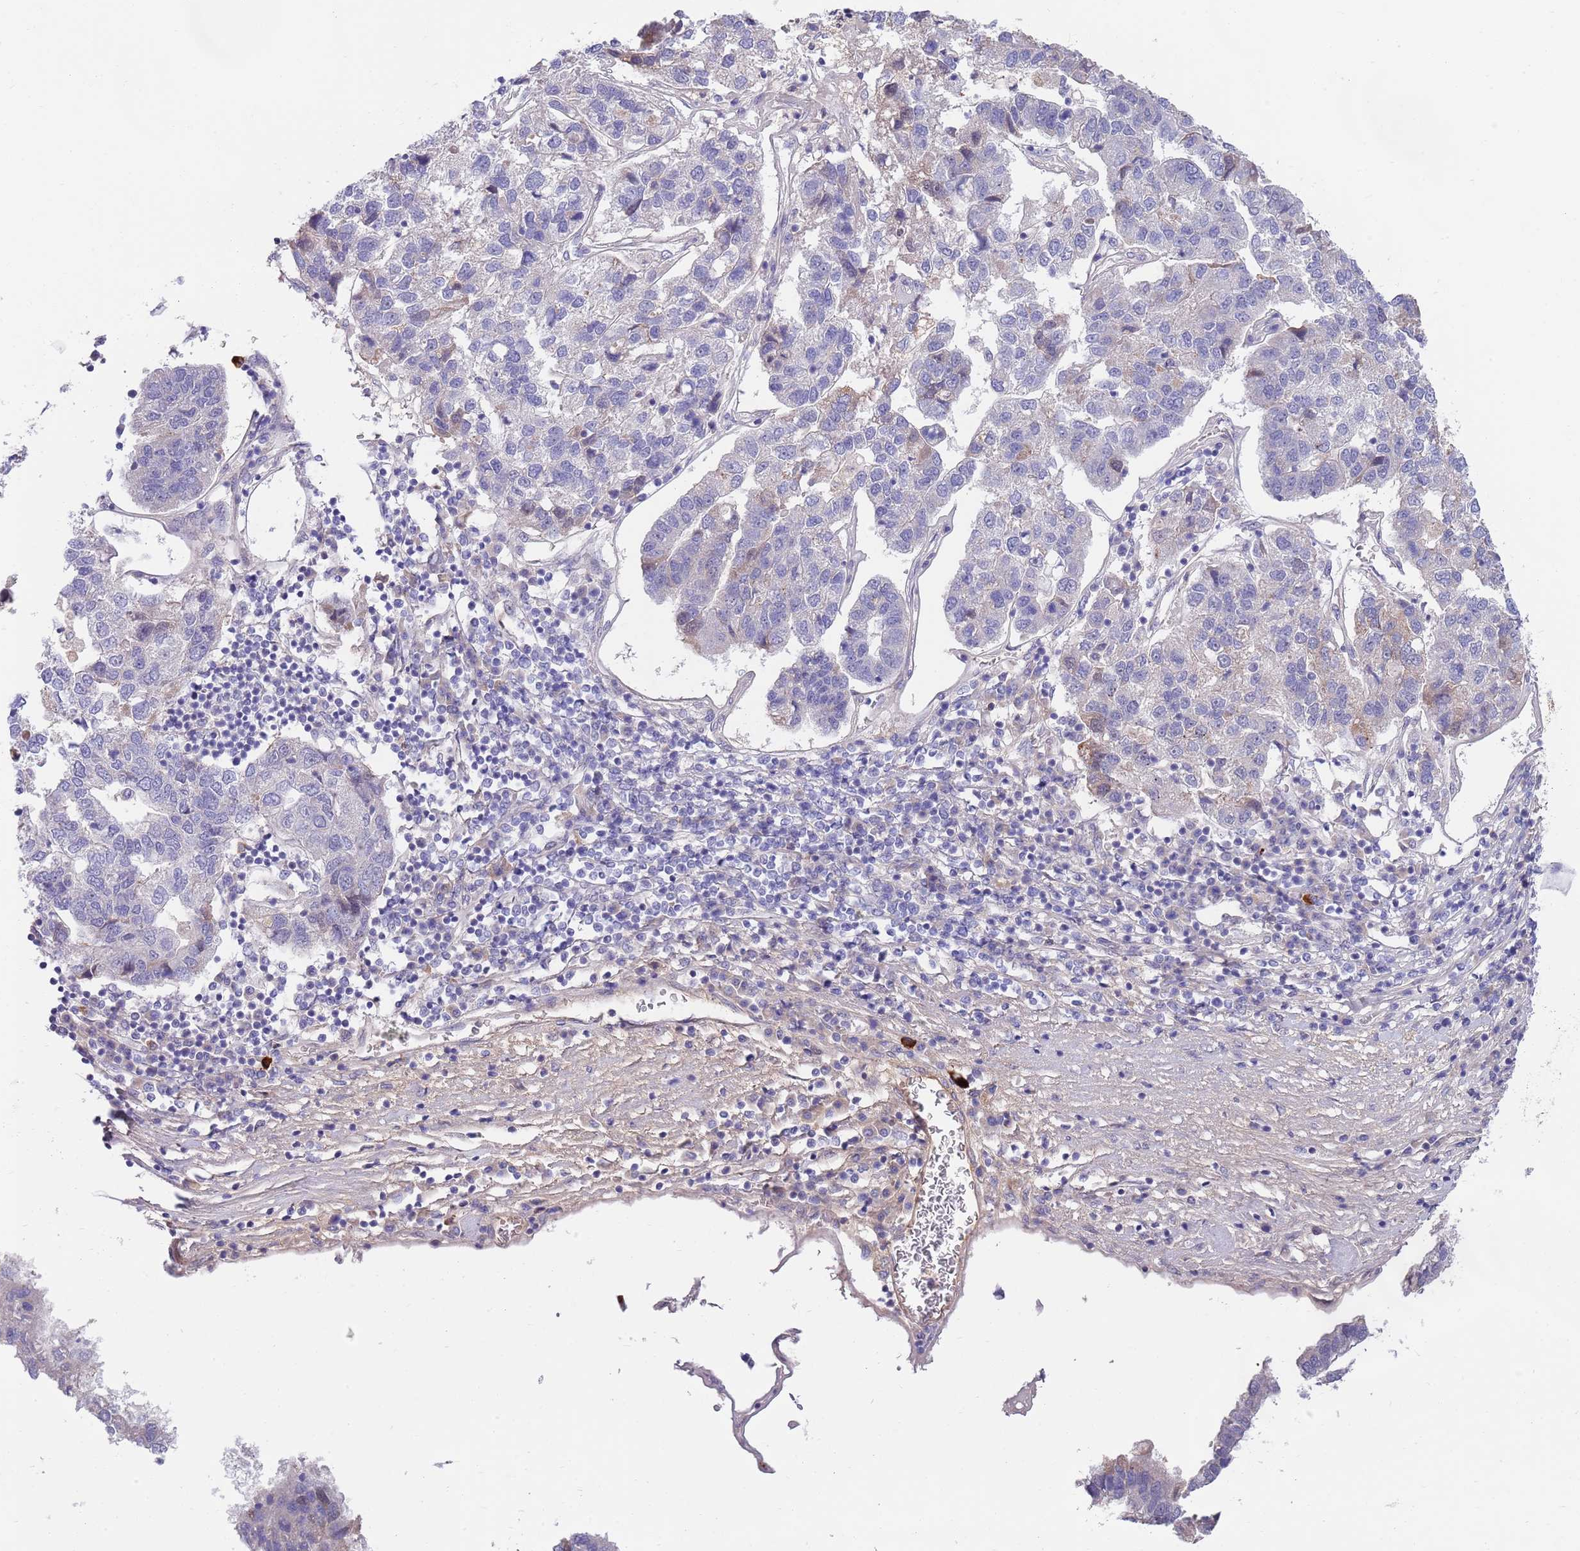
{"staining": {"intensity": "weak", "quantity": "<25%", "location": "cytoplasmic/membranous"}, "tissue": "pancreatic cancer", "cell_type": "Tumor cells", "image_type": "cancer", "snomed": [{"axis": "morphology", "description": "Adenocarcinoma, NOS"}, {"axis": "topography", "description": "Pancreas"}], "caption": "The photomicrograph demonstrates no significant staining in tumor cells of adenocarcinoma (pancreatic).", "gene": "NLRP6", "patient": {"sex": "female", "age": 61}}